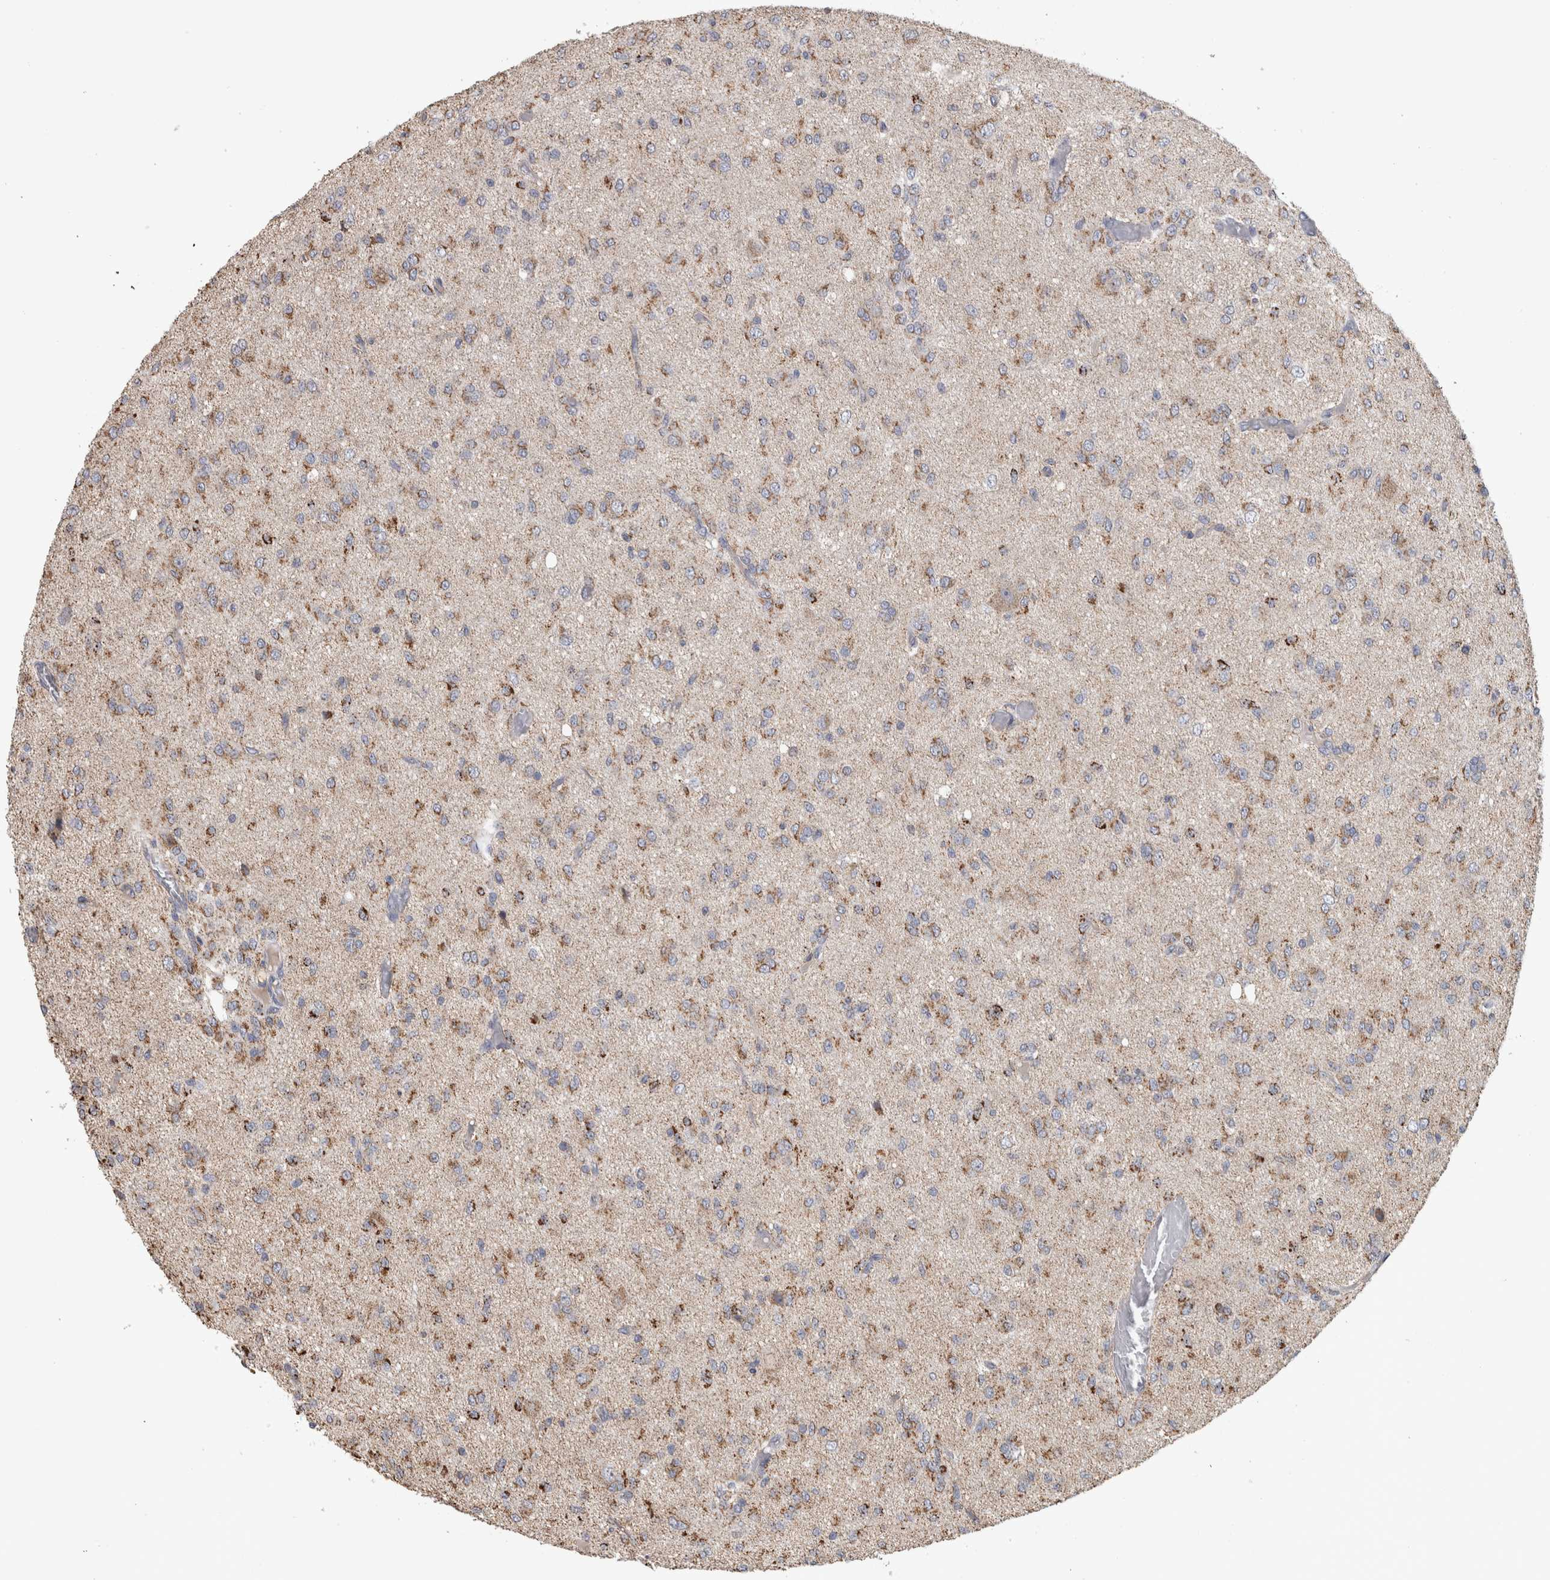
{"staining": {"intensity": "moderate", "quantity": "25%-75%", "location": "cytoplasmic/membranous"}, "tissue": "glioma", "cell_type": "Tumor cells", "image_type": "cancer", "snomed": [{"axis": "morphology", "description": "Glioma, malignant, High grade"}, {"axis": "topography", "description": "Brain"}], "caption": "Tumor cells display medium levels of moderate cytoplasmic/membranous expression in approximately 25%-75% of cells in malignant glioma (high-grade). The protein of interest is stained brown, and the nuclei are stained in blue (DAB (3,3'-diaminobenzidine) IHC with brightfield microscopy, high magnification).", "gene": "ST8SIA1", "patient": {"sex": "female", "age": 59}}